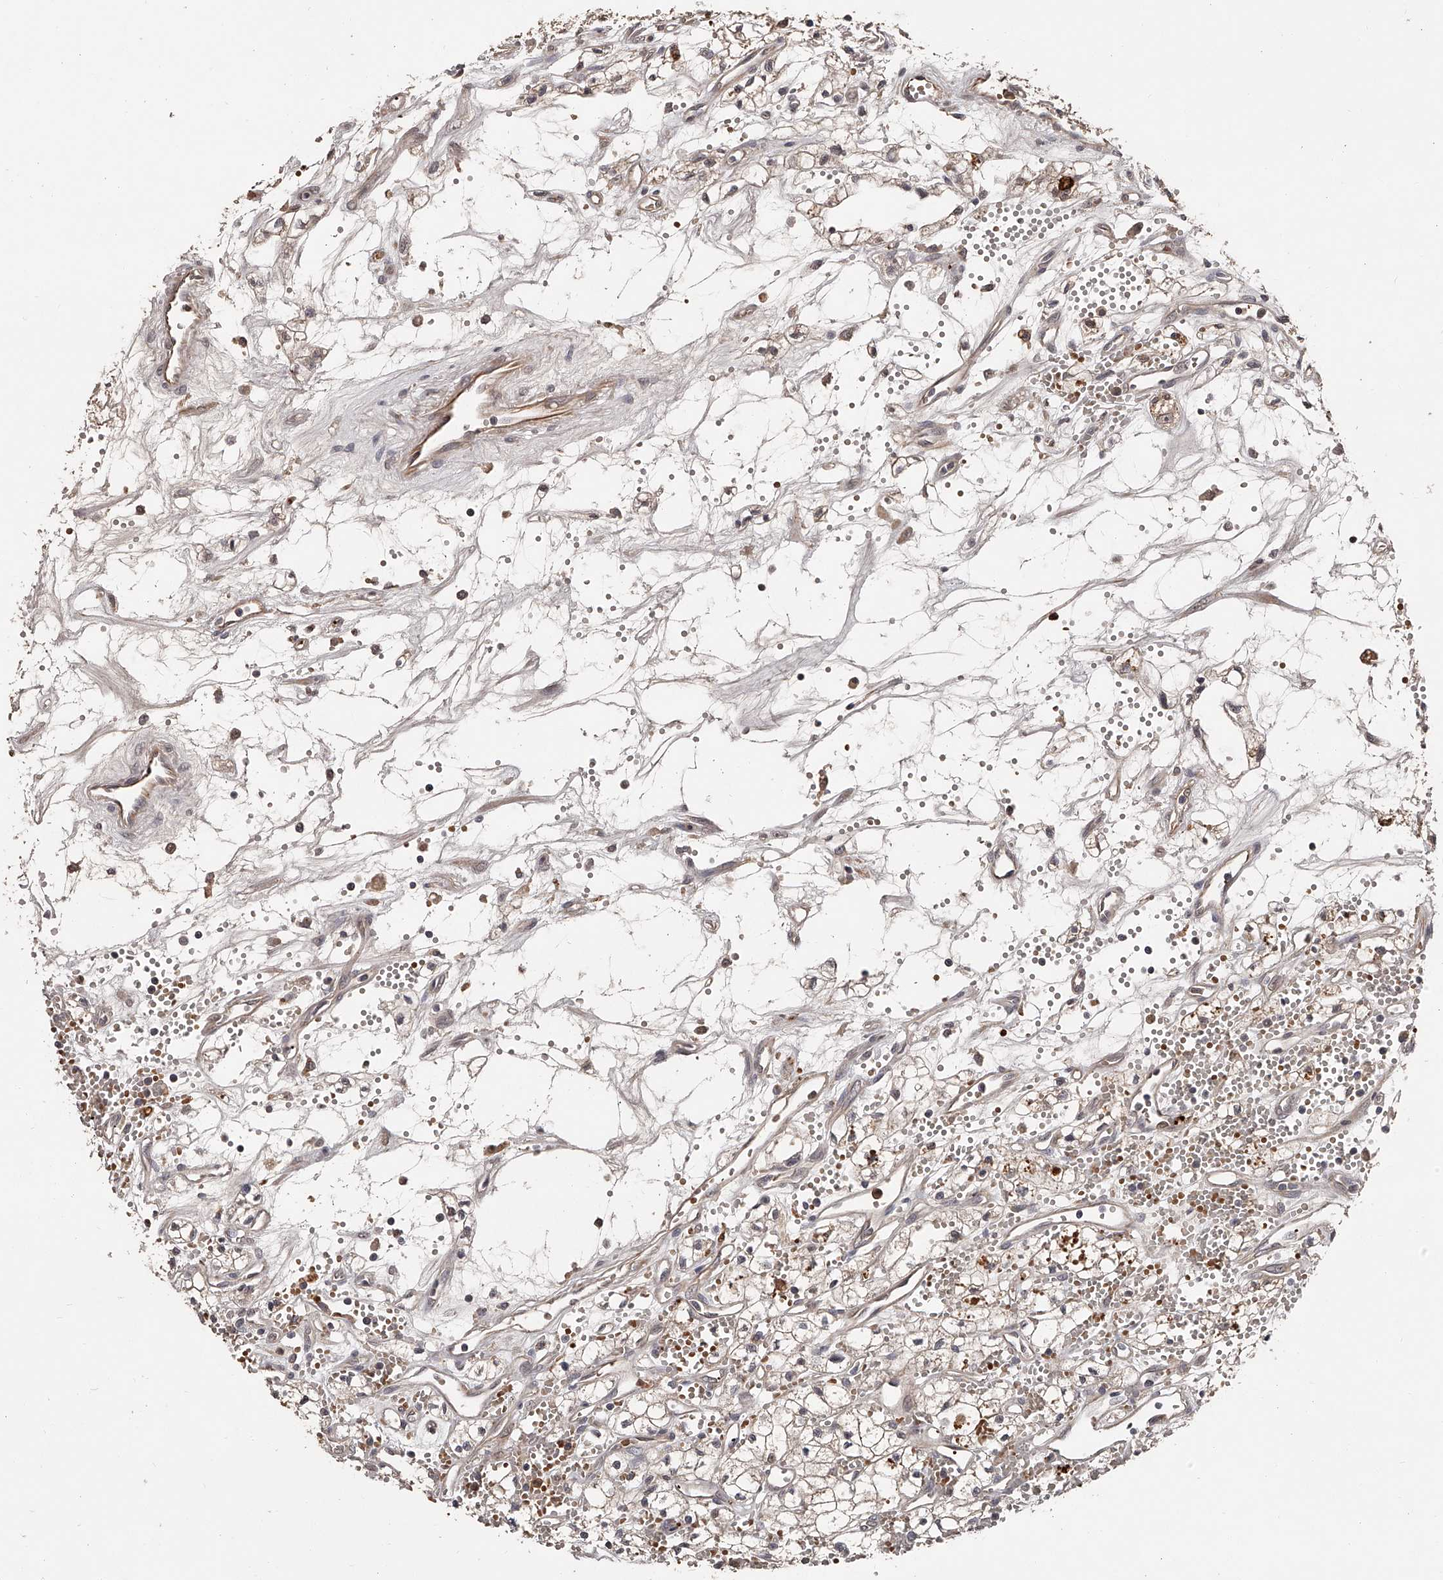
{"staining": {"intensity": "weak", "quantity": ">75%", "location": "cytoplasmic/membranous"}, "tissue": "renal cancer", "cell_type": "Tumor cells", "image_type": "cancer", "snomed": [{"axis": "morphology", "description": "Adenocarcinoma, NOS"}, {"axis": "topography", "description": "Kidney"}], "caption": "IHC image of human adenocarcinoma (renal) stained for a protein (brown), which exhibits low levels of weak cytoplasmic/membranous expression in approximately >75% of tumor cells.", "gene": "URGCP", "patient": {"sex": "male", "age": 59}}